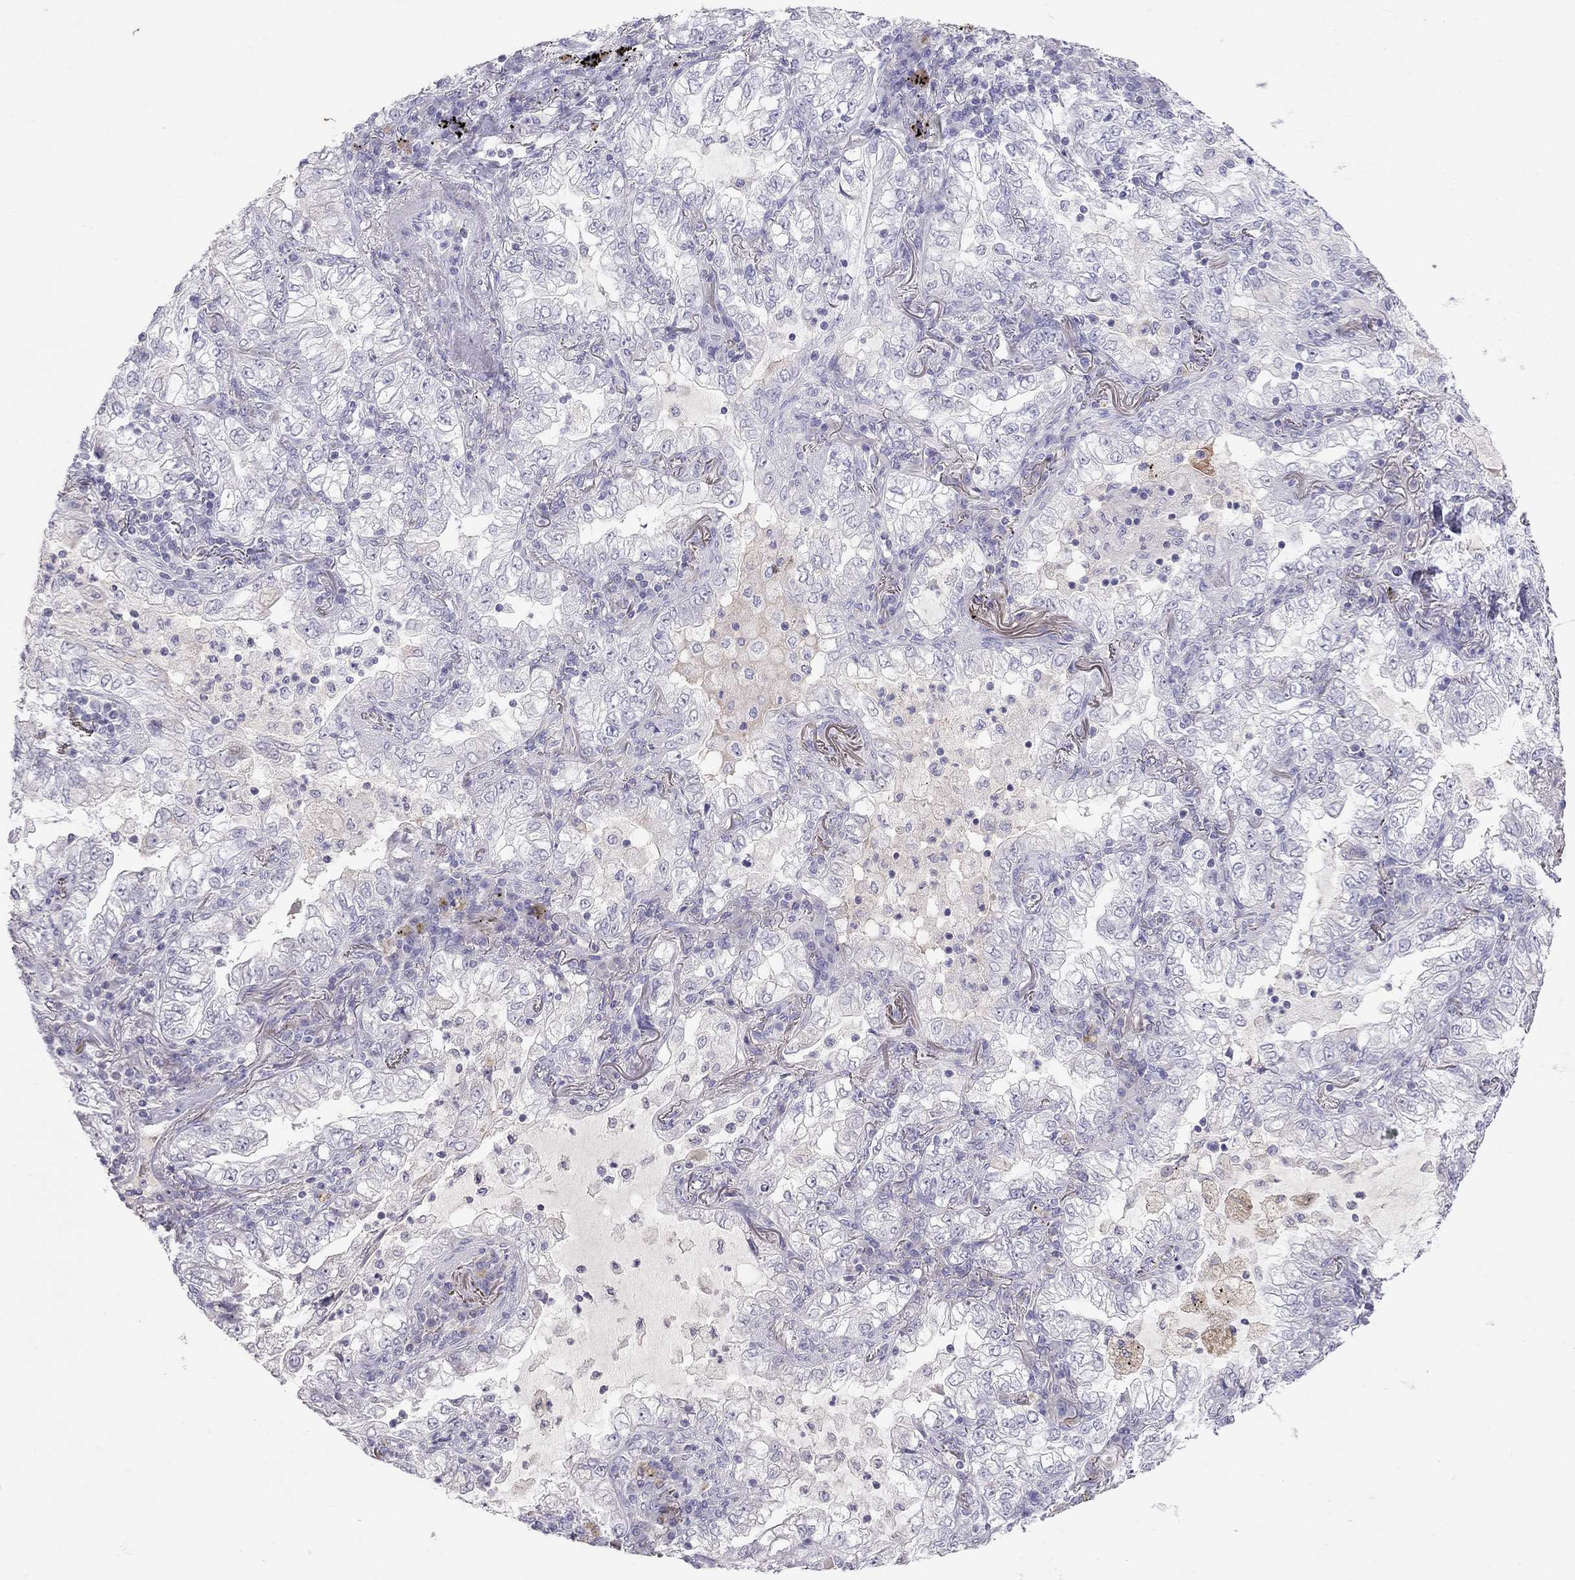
{"staining": {"intensity": "negative", "quantity": "none", "location": "none"}, "tissue": "lung cancer", "cell_type": "Tumor cells", "image_type": "cancer", "snomed": [{"axis": "morphology", "description": "Adenocarcinoma, NOS"}, {"axis": "topography", "description": "Lung"}], "caption": "Protein analysis of adenocarcinoma (lung) displays no significant positivity in tumor cells.", "gene": "MUC16", "patient": {"sex": "female", "age": 73}}